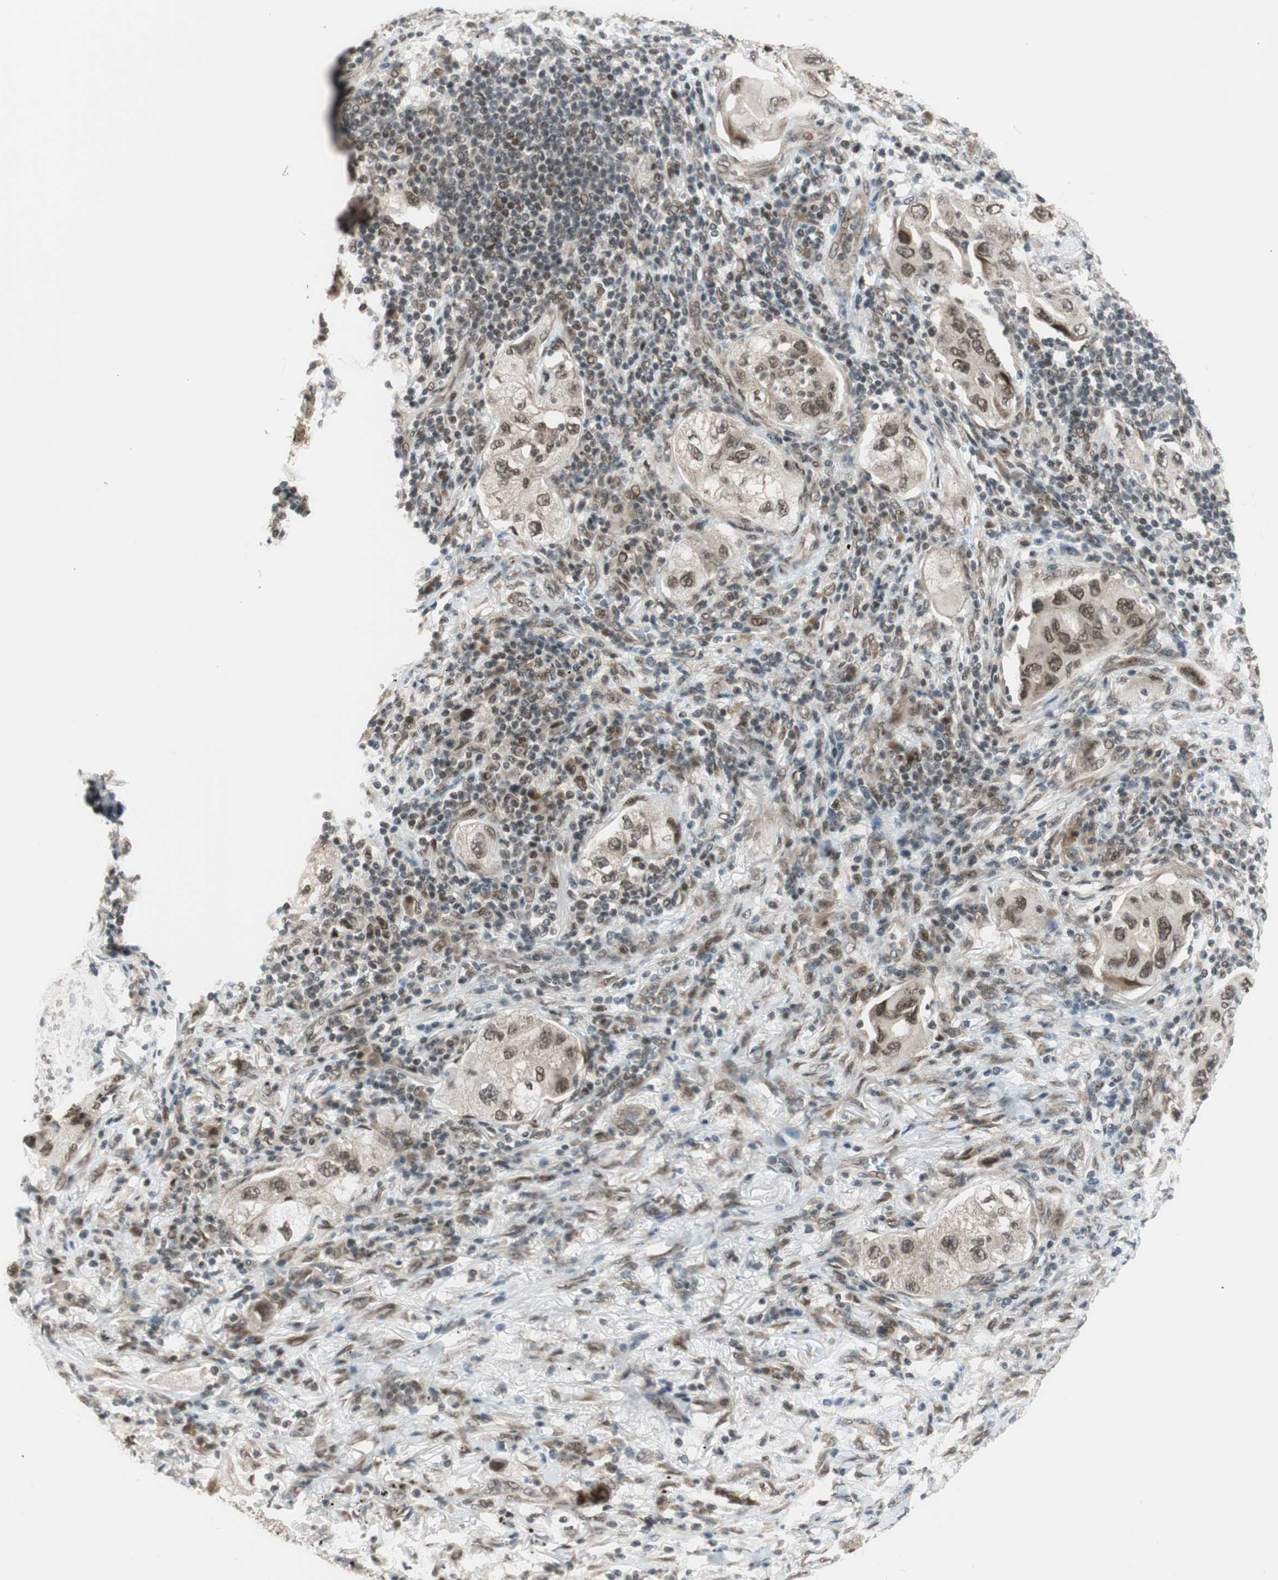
{"staining": {"intensity": "weak", "quantity": ">75%", "location": "cytoplasmic/membranous,nuclear"}, "tissue": "lung cancer", "cell_type": "Tumor cells", "image_type": "cancer", "snomed": [{"axis": "morphology", "description": "Adenocarcinoma, NOS"}, {"axis": "topography", "description": "Lung"}], "caption": "Weak cytoplasmic/membranous and nuclear staining is present in about >75% of tumor cells in lung adenocarcinoma.", "gene": "BRMS1", "patient": {"sex": "female", "age": 65}}